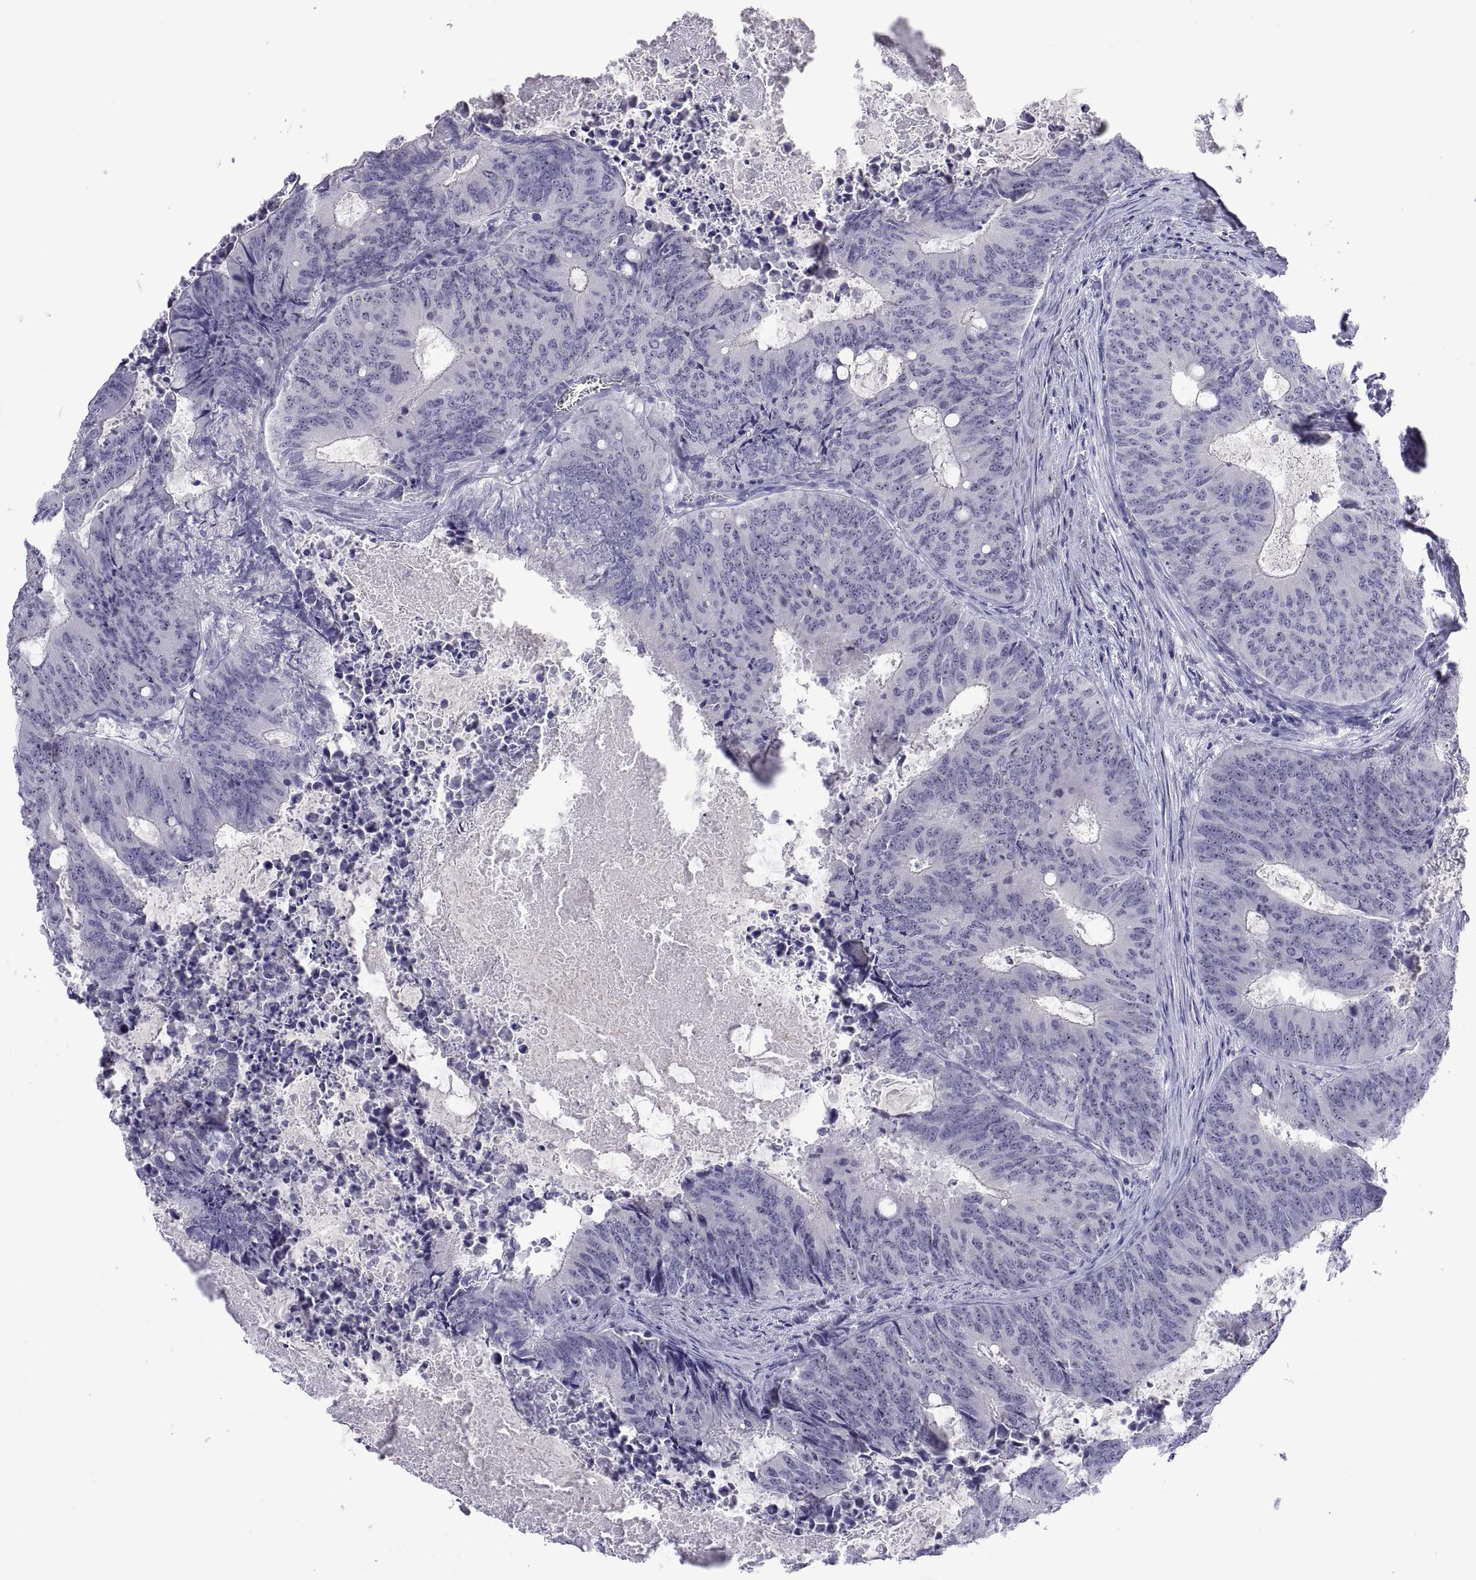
{"staining": {"intensity": "negative", "quantity": "none", "location": "none"}, "tissue": "colorectal cancer", "cell_type": "Tumor cells", "image_type": "cancer", "snomed": [{"axis": "morphology", "description": "Adenocarcinoma, NOS"}, {"axis": "topography", "description": "Colon"}], "caption": "This is an IHC photomicrograph of adenocarcinoma (colorectal). There is no expression in tumor cells.", "gene": "VSX2", "patient": {"sex": "male", "age": 67}}